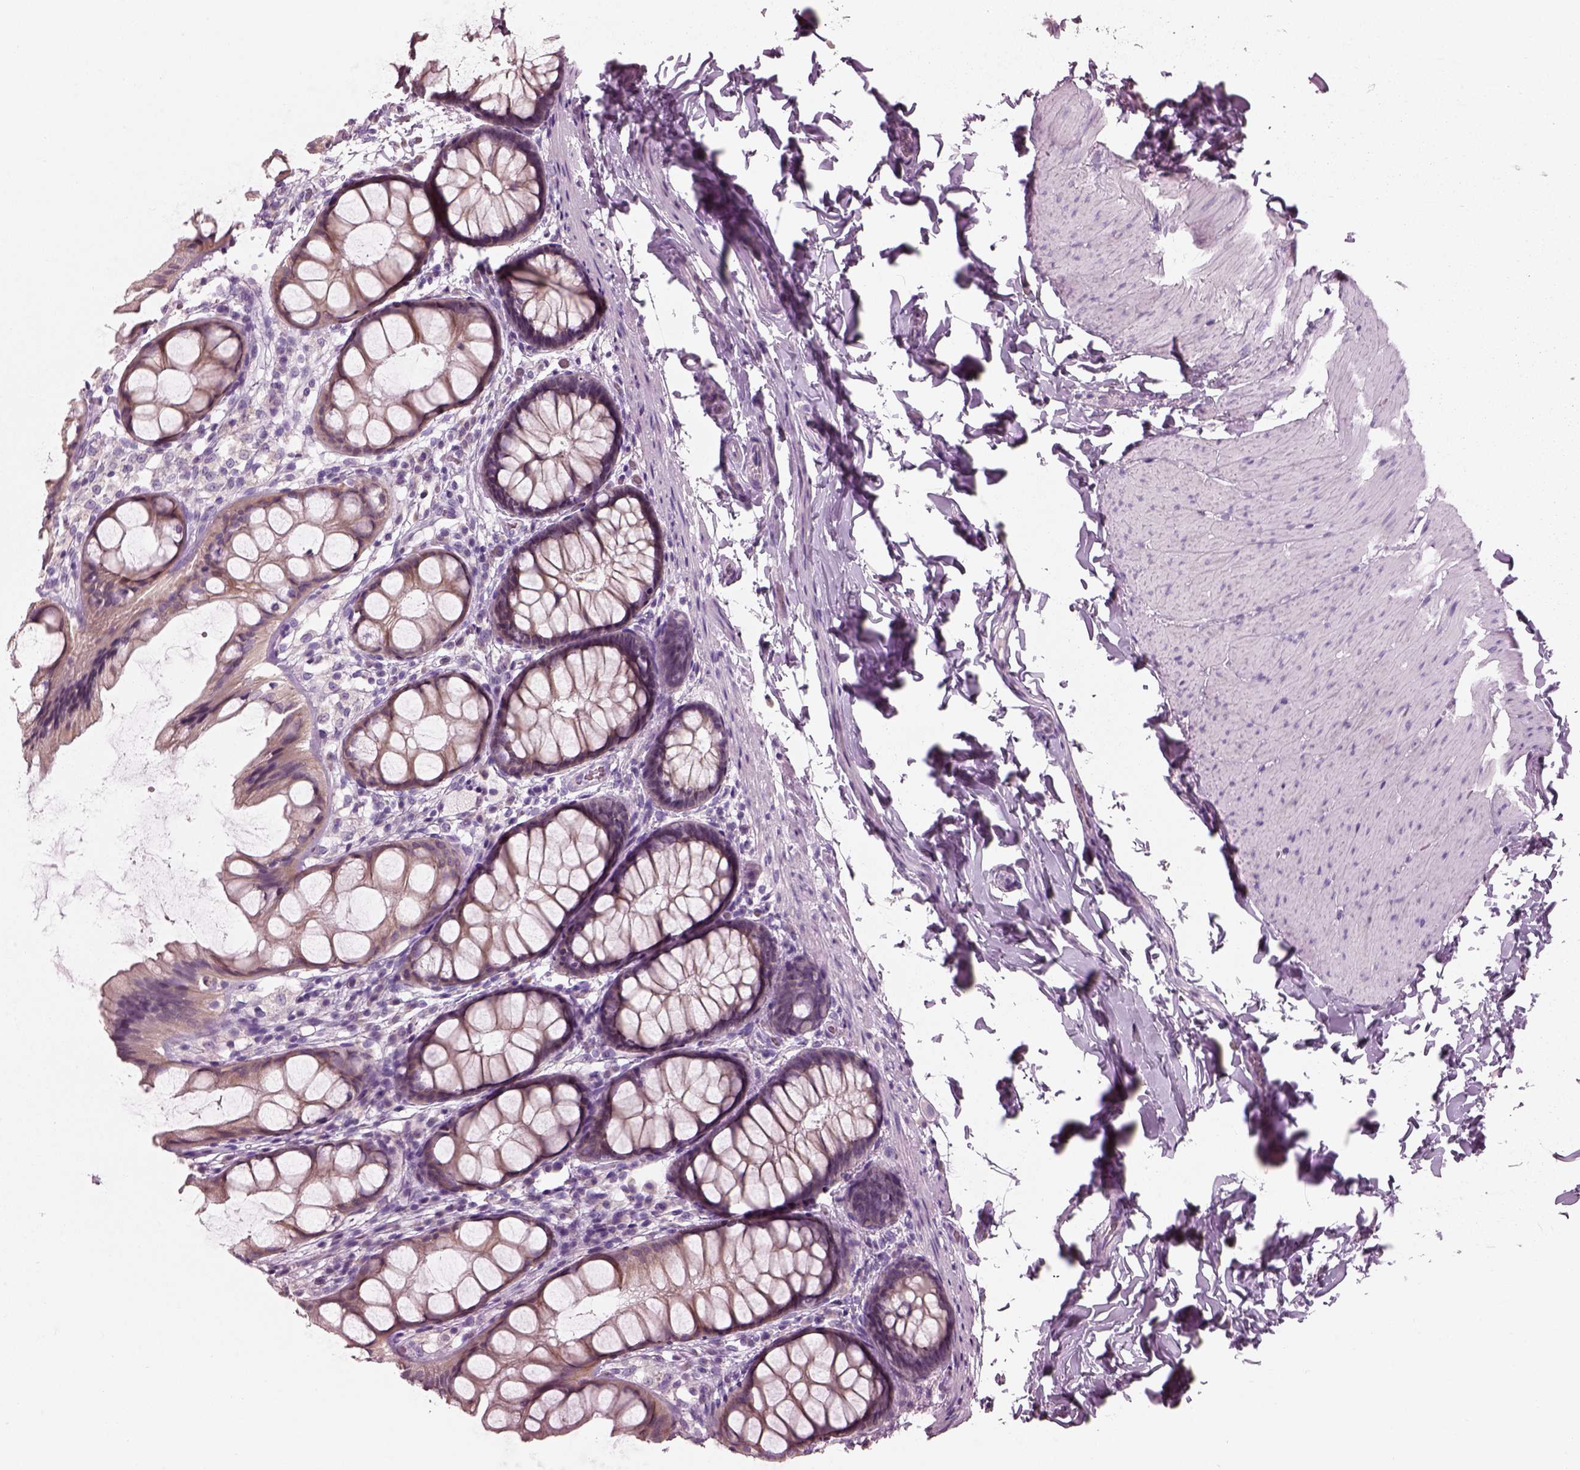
{"staining": {"intensity": "negative", "quantity": "none", "location": "none"}, "tissue": "colon", "cell_type": "Endothelial cells", "image_type": "normal", "snomed": [{"axis": "morphology", "description": "Normal tissue, NOS"}, {"axis": "topography", "description": "Colon"}], "caption": "Colon was stained to show a protein in brown. There is no significant positivity in endothelial cells.", "gene": "SLC27A2", "patient": {"sex": "male", "age": 47}}